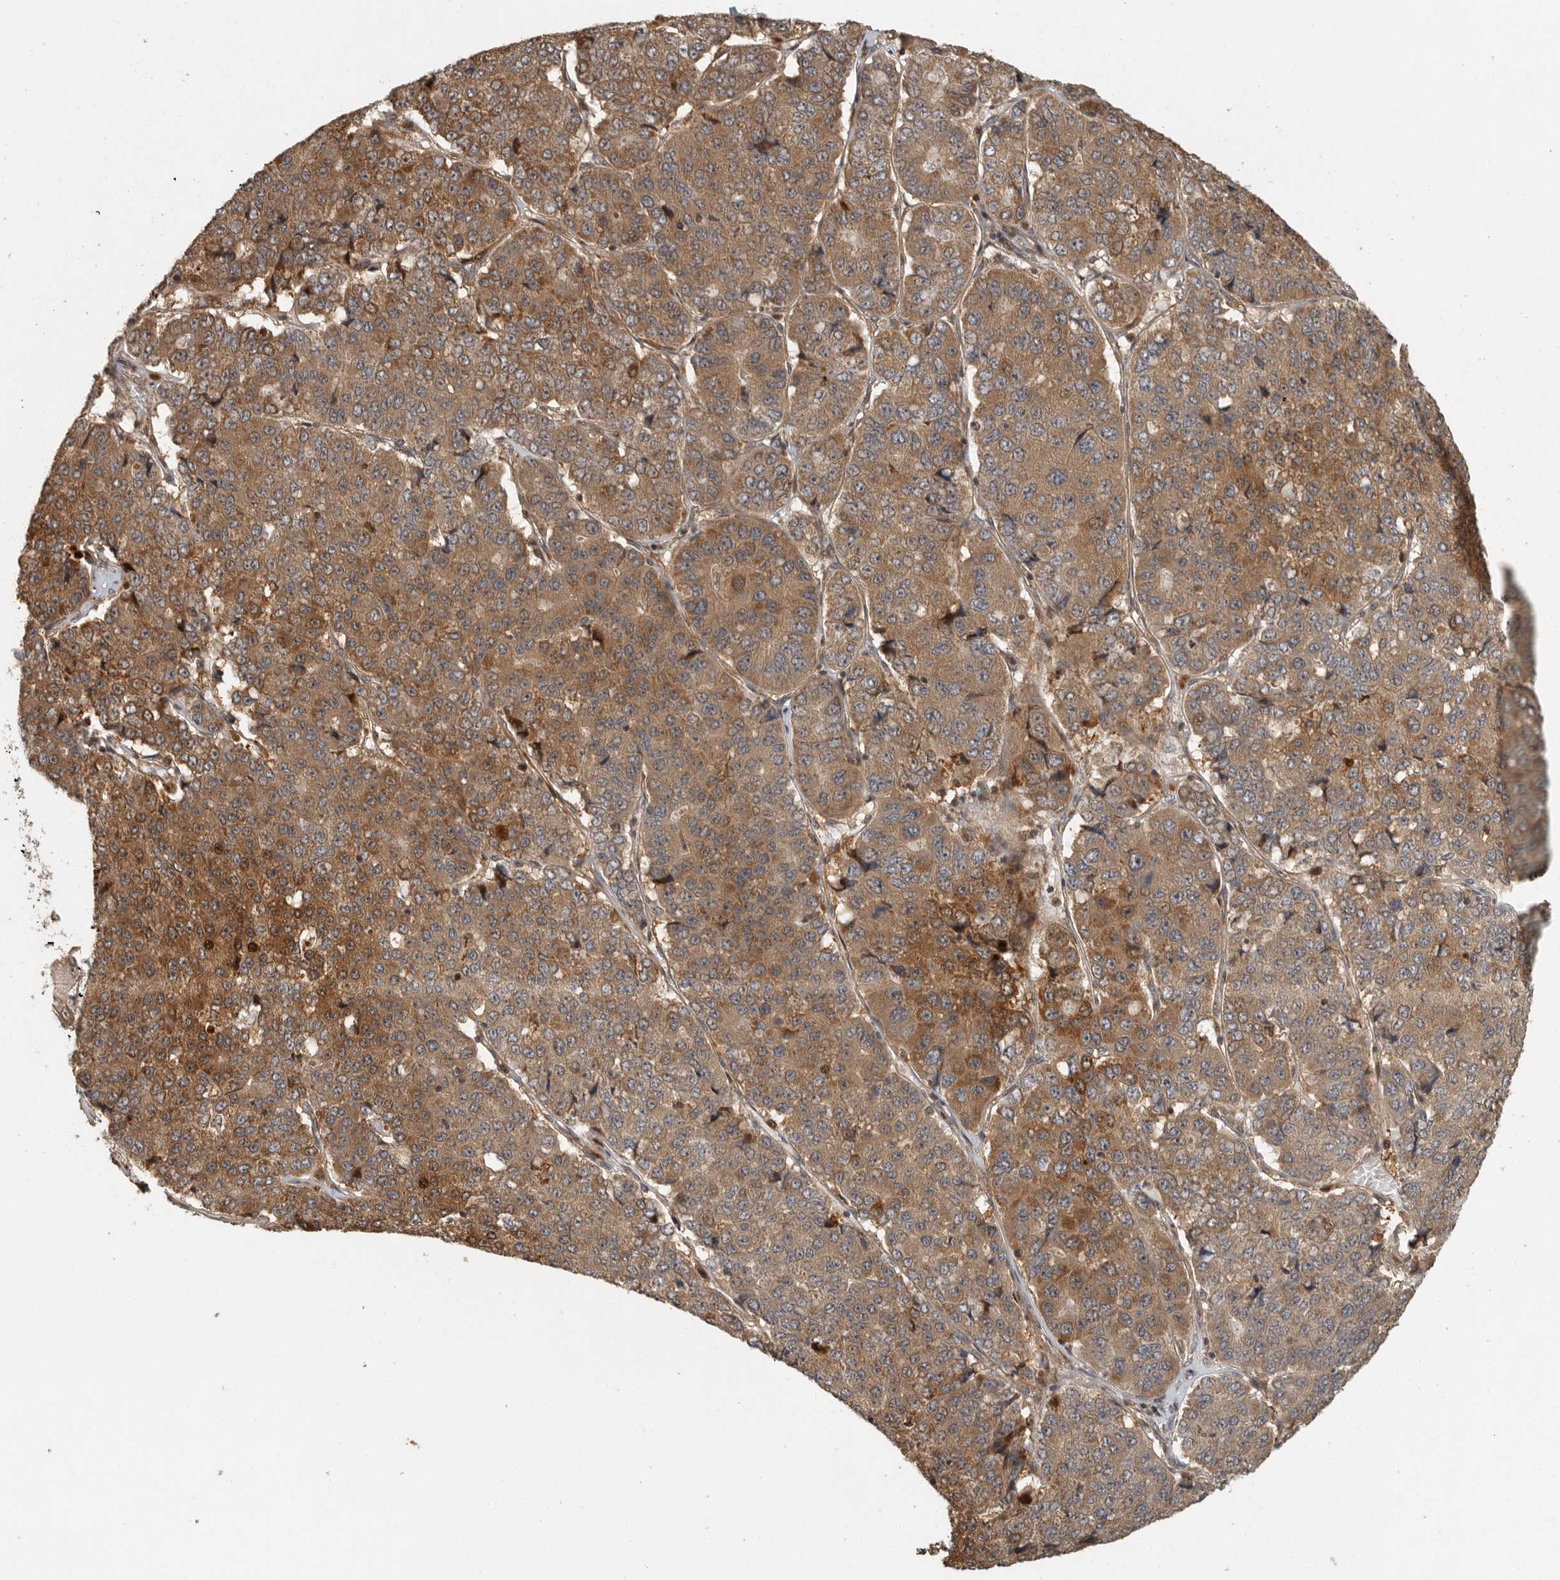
{"staining": {"intensity": "moderate", "quantity": ">75%", "location": "cytoplasmic/membranous"}, "tissue": "pancreatic cancer", "cell_type": "Tumor cells", "image_type": "cancer", "snomed": [{"axis": "morphology", "description": "Adenocarcinoma, NOS"}, {"axis": "topography", "description": "Pancreas"}], "caption": "Pancreatic cancer (adenocarcinoma) stained with a protein marker demonstrates moderate staining in tumor cells.", "gene": "SWT1", "patient": {"sex": "male", "age": 50}}